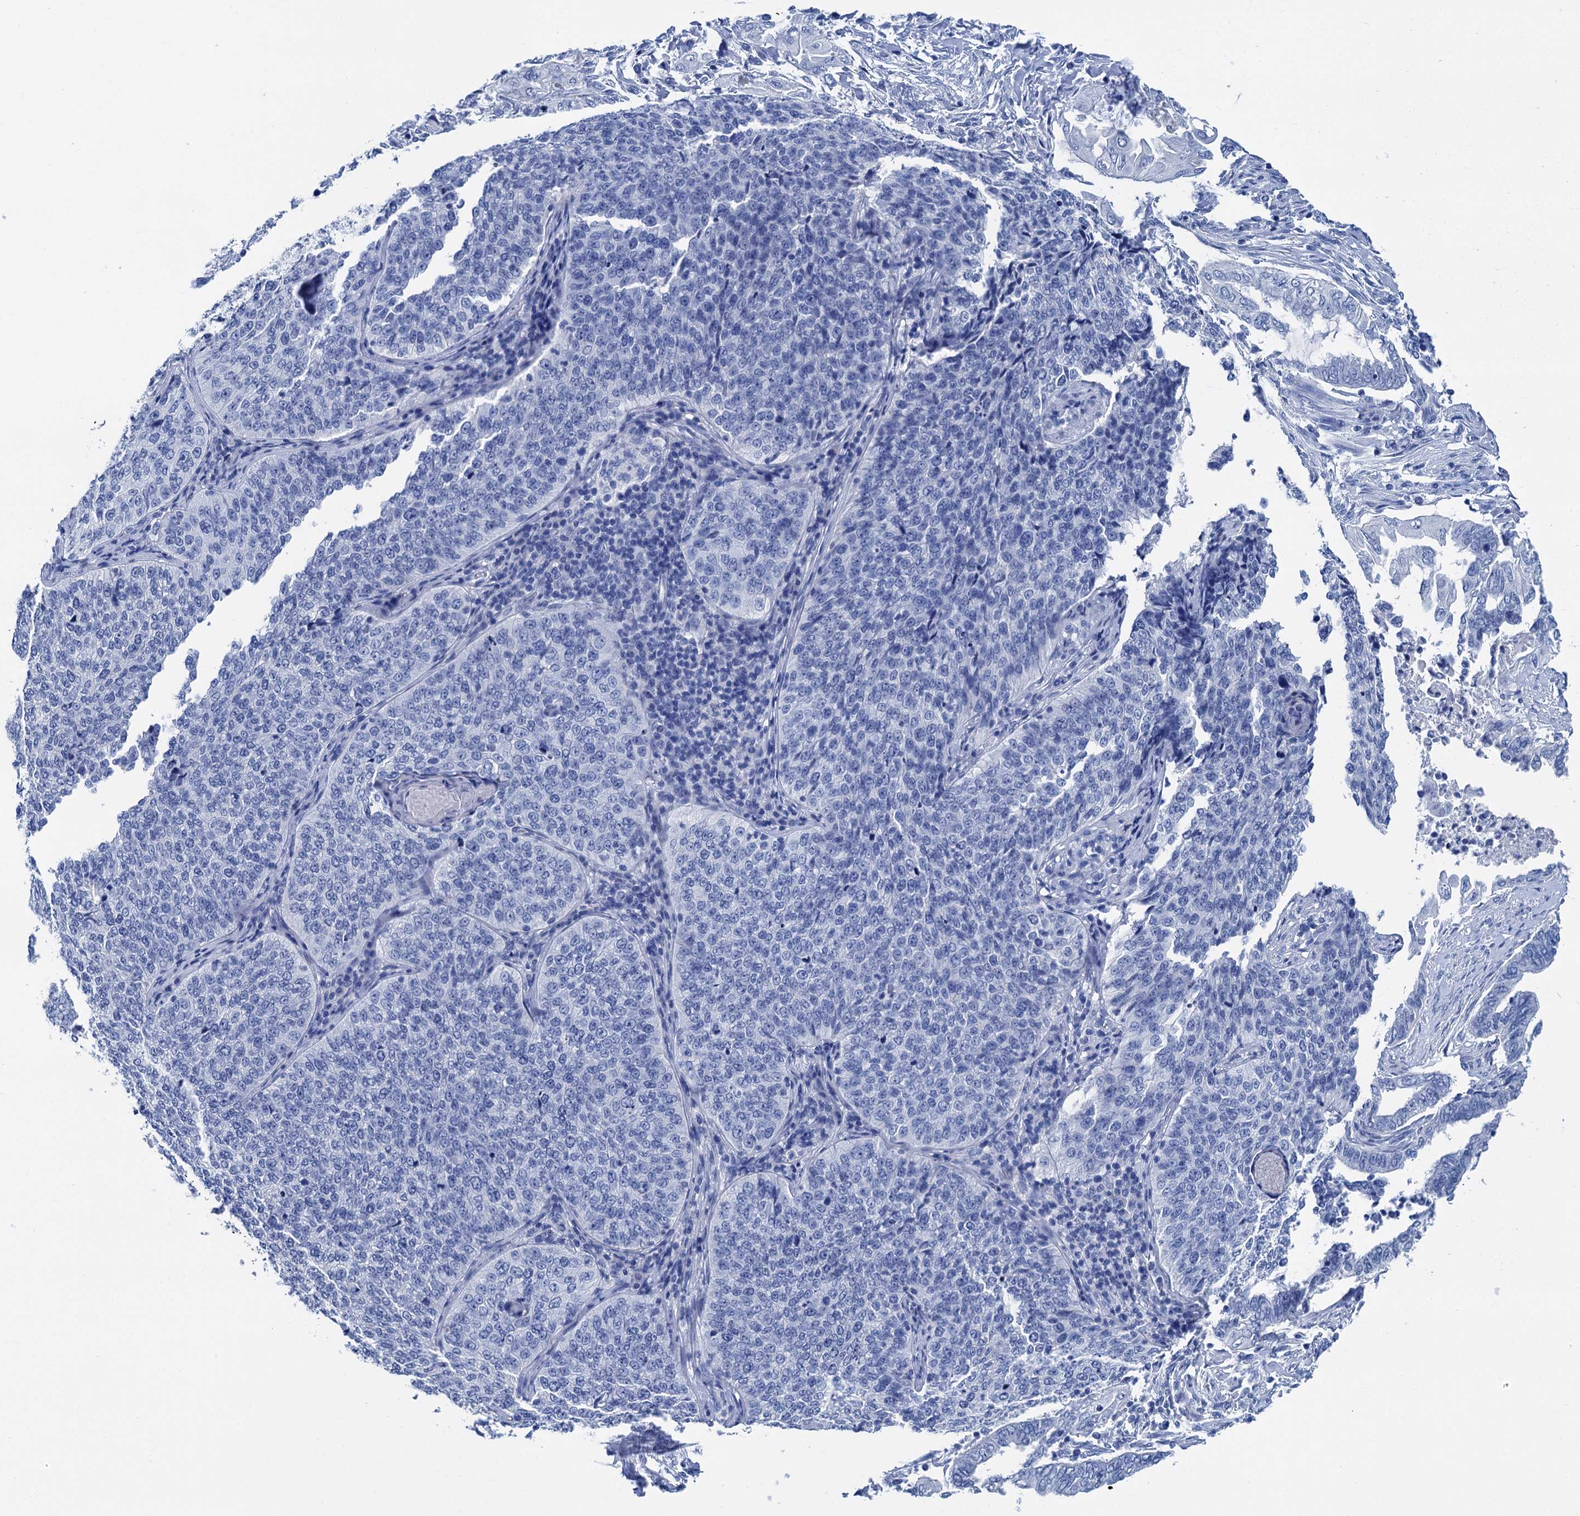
{"staining": {"intensity": "negative", "quantity": "none", "location": "none"}, "tissue": "cervical cancer", "cell_type": "Tumor cells", "image_type": "cancer", "snomed": [{"axis": "morphology", "description": "Squamous cell carcinoma, NOS"}, {"axis": "topography", "description": "Cervix"}], "caption": "A high-resolution image shows IHC staining of squamous cell carcinoma (cervical), which exhibits no significant staining in tumor cells.", "gene": "BRINP1", "patient": {"sex": "female", "age": 35}}